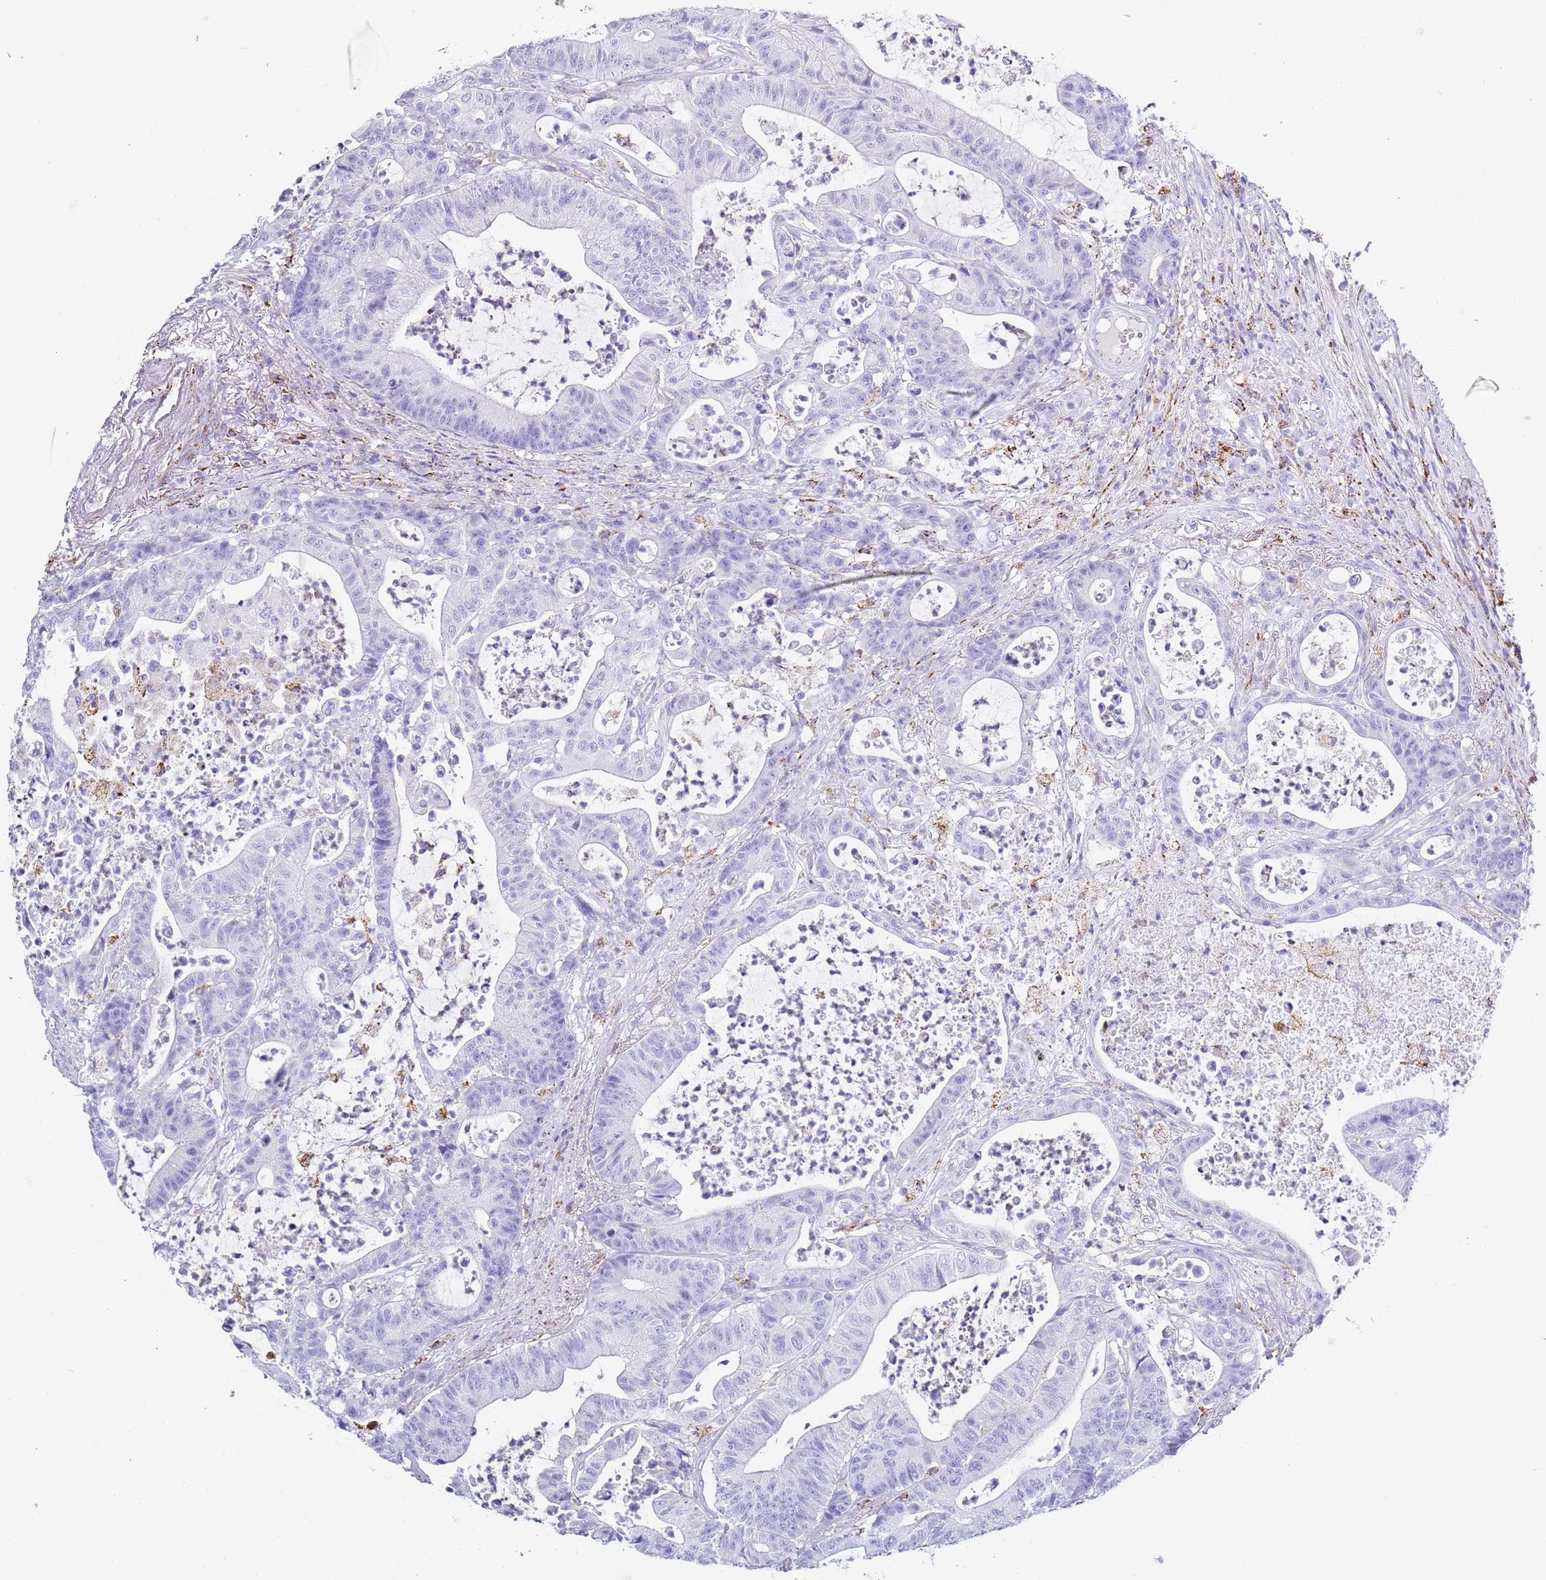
{"staining": {"intensity": "negative", "quantity": "none", "location": "none"}, "tissue": "colorectal cancer", "cell_type": "Tumor cells", "image_type": "cancer", "snomed": [{"axis": "morphology", "description": "Adenocarcinoma, NOS"}, {"axis": "topography", "description": "Colon"}], "caption": "DAB (3,3'-diaminobenzidine) immunohistochemical staining of human colorectal adenocarcinoma displays no significant expression in tumor cells. (Stains: DAB (3,3'-diaminobenzidine) immunohistochemistry with hematoxylin counter stain, Microscopy: brightfield microscopy at high magnification).", "gene": "PTBP2", "patient": {"sex": "female", "age": 84}}